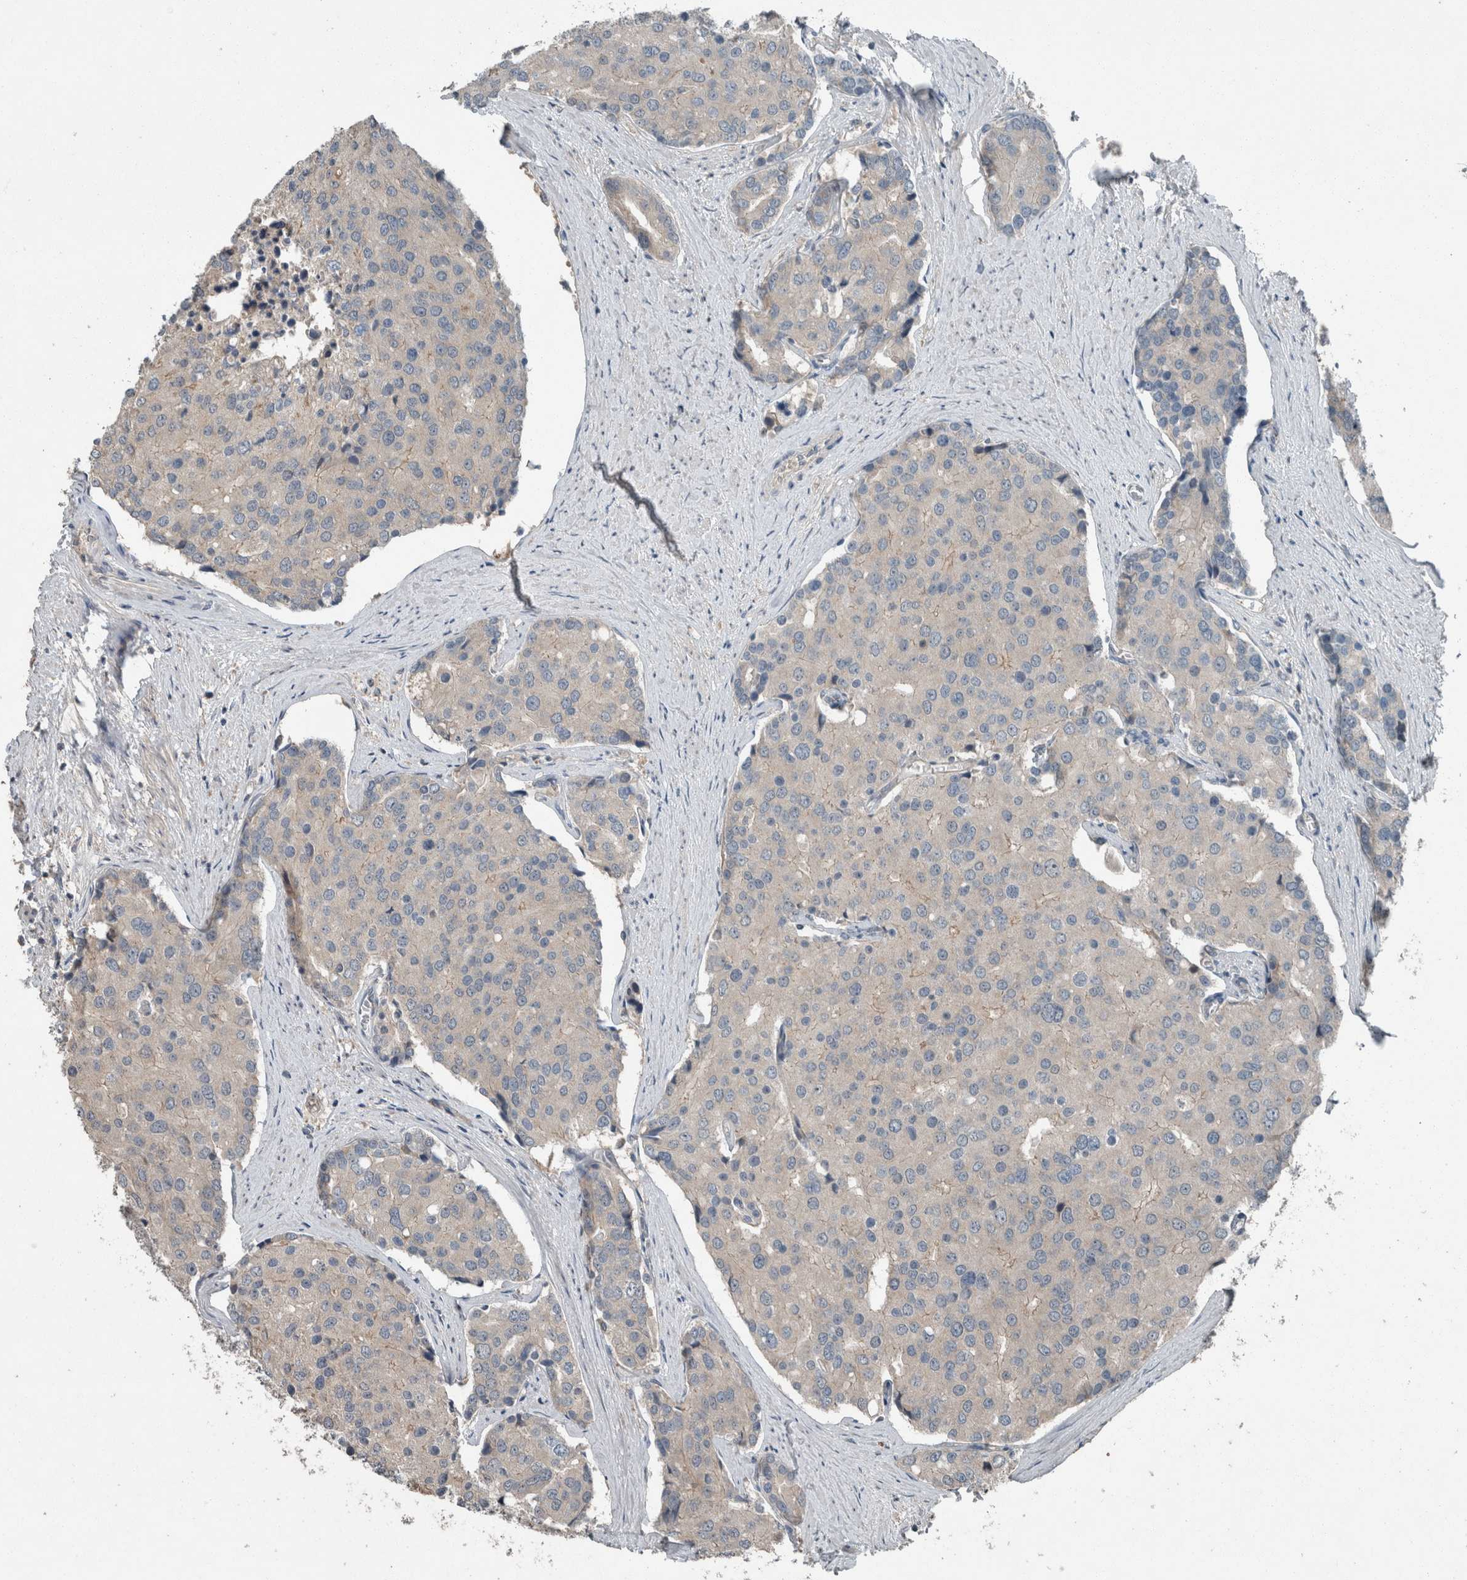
{"staining": {"intensity": "negative", "quantity": "none", "location": "none"}, "tissue": "prostate cancer", "cell_type": "Tumor cells", "image_type": "cancer", "snomed": [{"axis": "morphology", "description": "Adenocarcinoma, High grade"}, {"axis": "topography", "description": "Prostate"}], "caption": "DAB immunohistochemical staining of human prostate cancer displays no significant expression in tumor cells.", "gene": "KNTC1", "patient": {"sex": "male", "age": 50}}